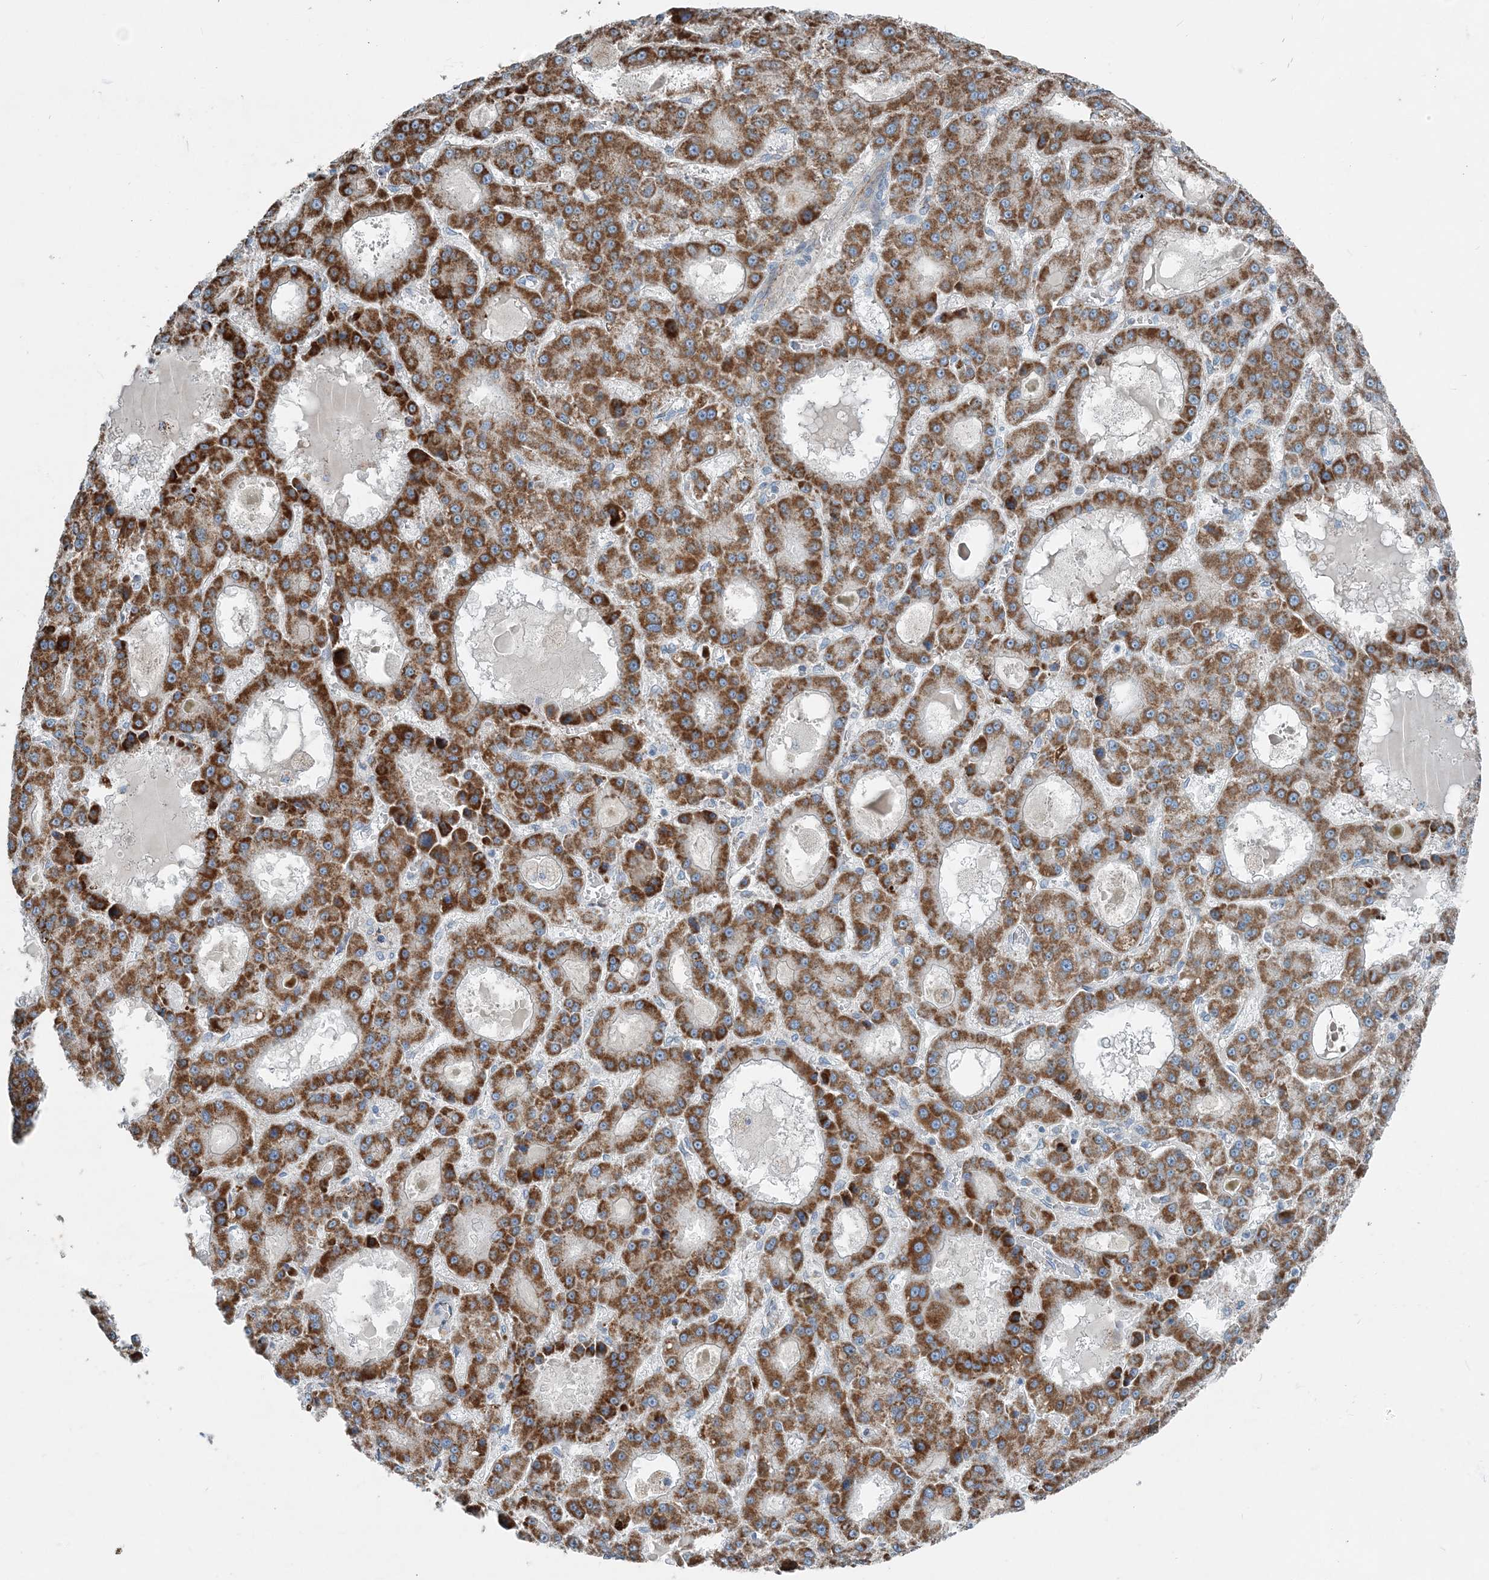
{"staining": {"intensity": "strong", "quantity": ">75%", "location": "cytoplasmic/membranous"}, "tissue": "liver cancer", "cell_type": "Tumor cells", "image_type": "cancer", "snomed": [{"axis": "morphology", "description": "Carcinoma, Hepatocellular, NOS"}, {"axis": "topography", "description": "Liver"}], "caption": "A histopathology image of human liver hepatocellular carcinoma stained for a protein demonstrates strong cytoplasmic/membranous brown staining in tumor cells.", "gene": "INTU", "patient": {"sex": "male", "age": 70}}